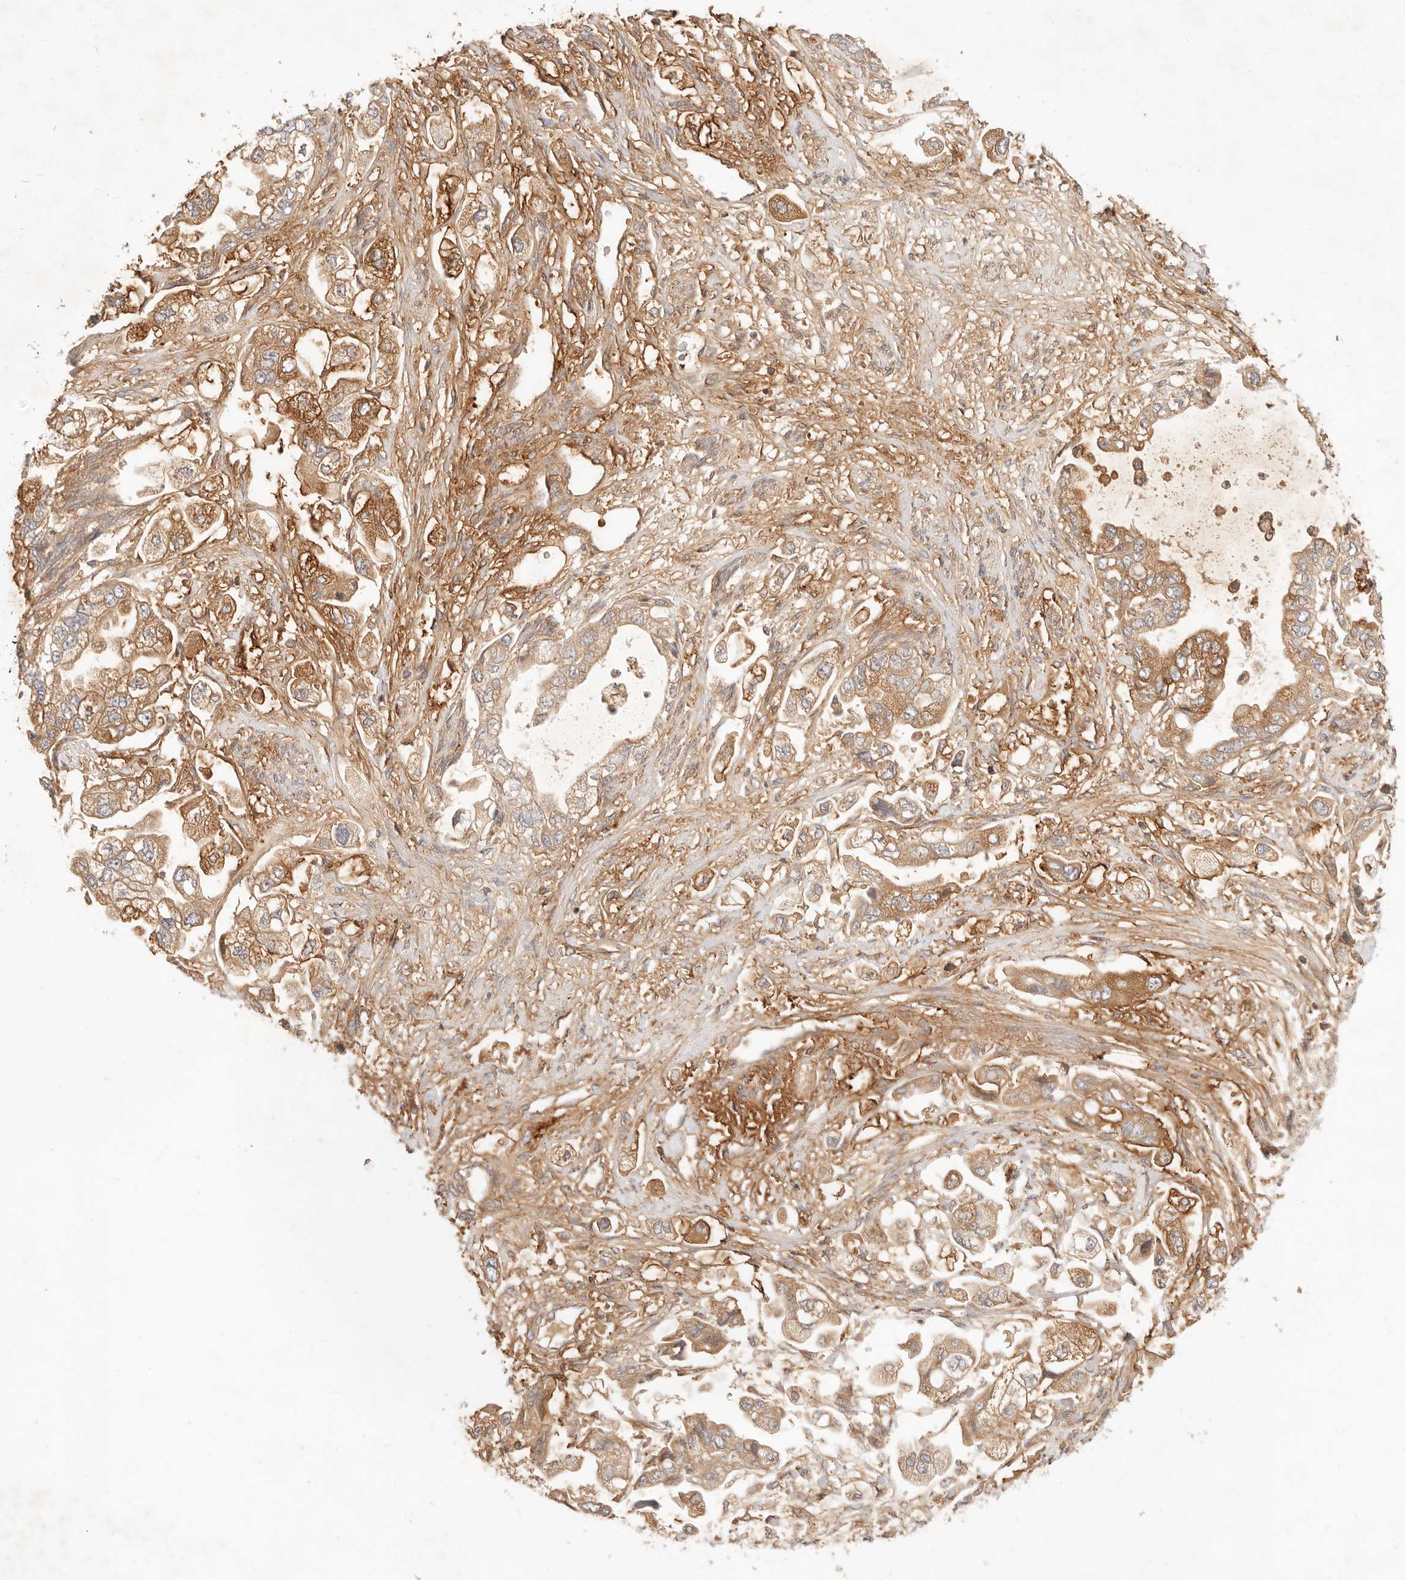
{"staining": {"intensity": "moderate", "quantity": ">75%", "location": "cytoplasmic/membranous"}, "tissue": "stomach cancer", "cell_type": "Tumor cells", "image_type": "cancer", "snomed": [{"axis": "morphology", "description": "Adenocarcinoma, NOS"}, {"axis": "topography", "description": "Stomach"}], "caption": "Immunohistochemical staining of adenocarcinoma (stomach) exhibits medium levels of moderate cytoplasmic/membranous protein expression in approximately >75% of tumor cells.", "gene": "UBXN10", "patient": {"sex": "male", "age": 62}}